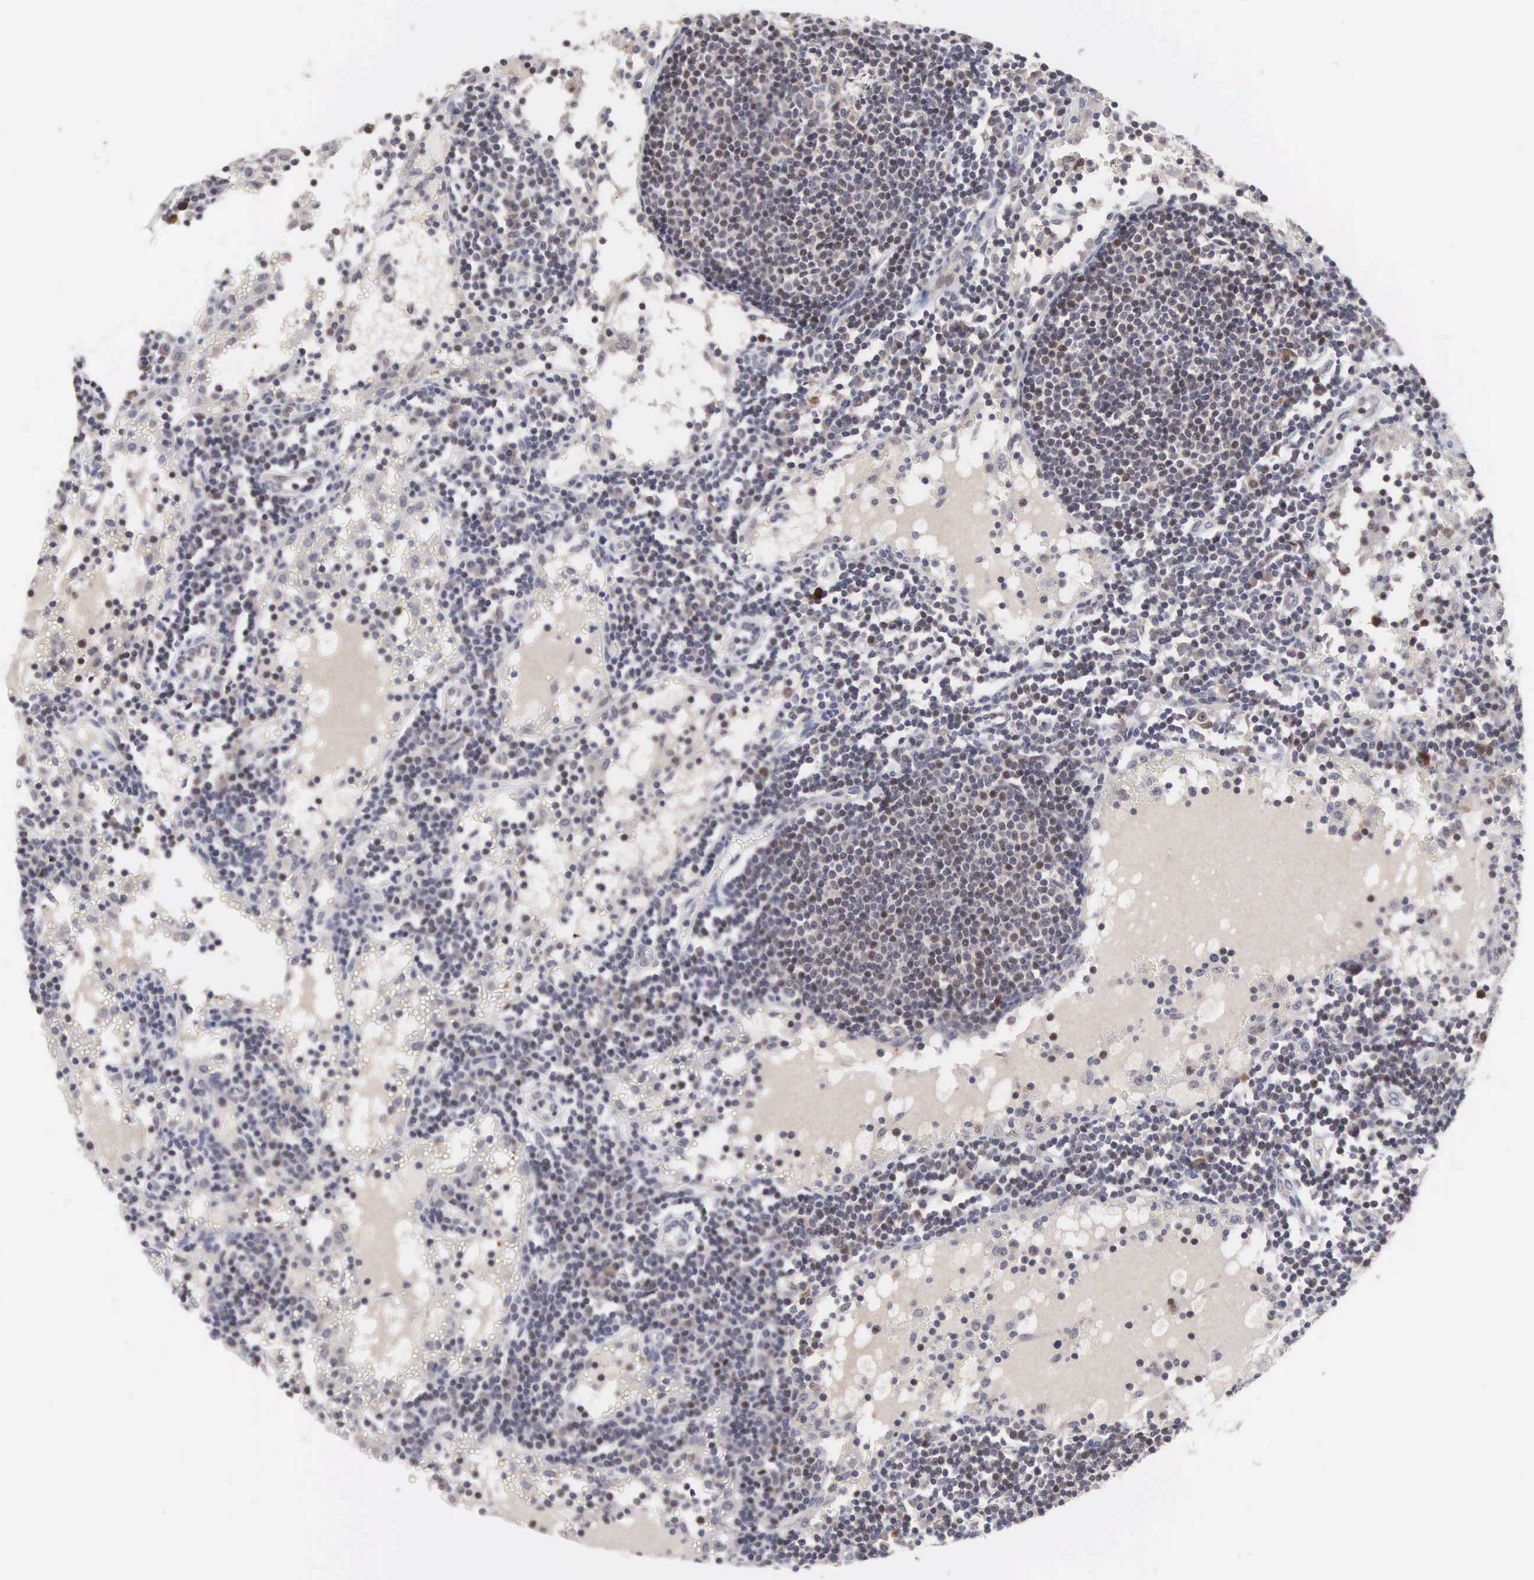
{"staining": {"intensity": "moderate", "quantity": "25%-75%", "location": "nuclear"}, "tissue": "lymph node", "cell_type": "Germinal center cells", "image_type": "normal", "snomed": [{"axis": "morphology", "description": "Normal tissue, NOS"}, {"axis": "topography", "description": "Lymph node"}], "caption": "Germinal center cells reveal medium levels of moderate nuclear positivity in approximately 25%-75% of cells in normal human lymph node. Using DAB (brown) and hematoxylin (blue) stains, captured at high magnification using brightfield microscopy.", "gene": "ACOT4", "patient": {"sex": "female", "age": 55}}